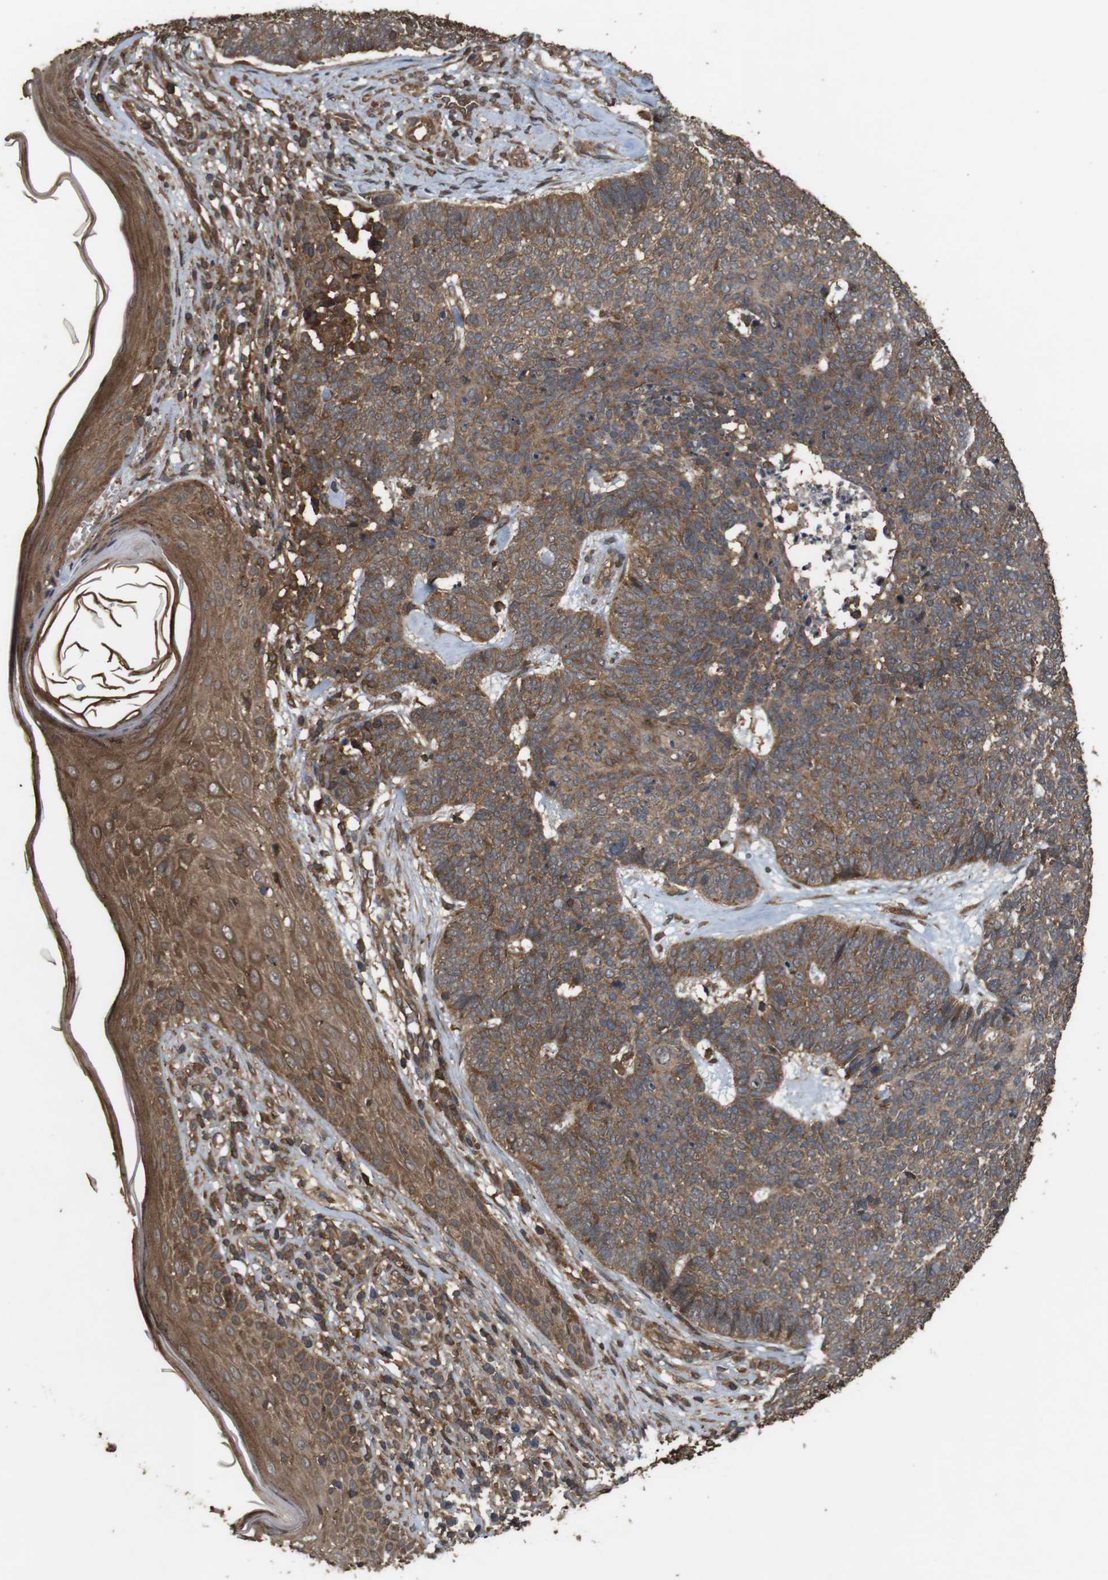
{"staining": {"intensity": "moderate", "quantity": ">75%", "location": "cytoplasmic/membranous"}, "tissue": "skin cancer", "cell_type": "Tumor cells", "image_type": "cancer", "snomed": [{"axis": "morphology", "description": "Basal cell carcinoma"}, {"axis": "topography", "description": "Skin"}], "caption": "Human skin cancer stained with a brown dye shows moderate cytoplasmic/membranous positive expression in approximately >75% of tumor cells.", "gene": "BAG4", "patient": {"sex": "female", "age": 84}}